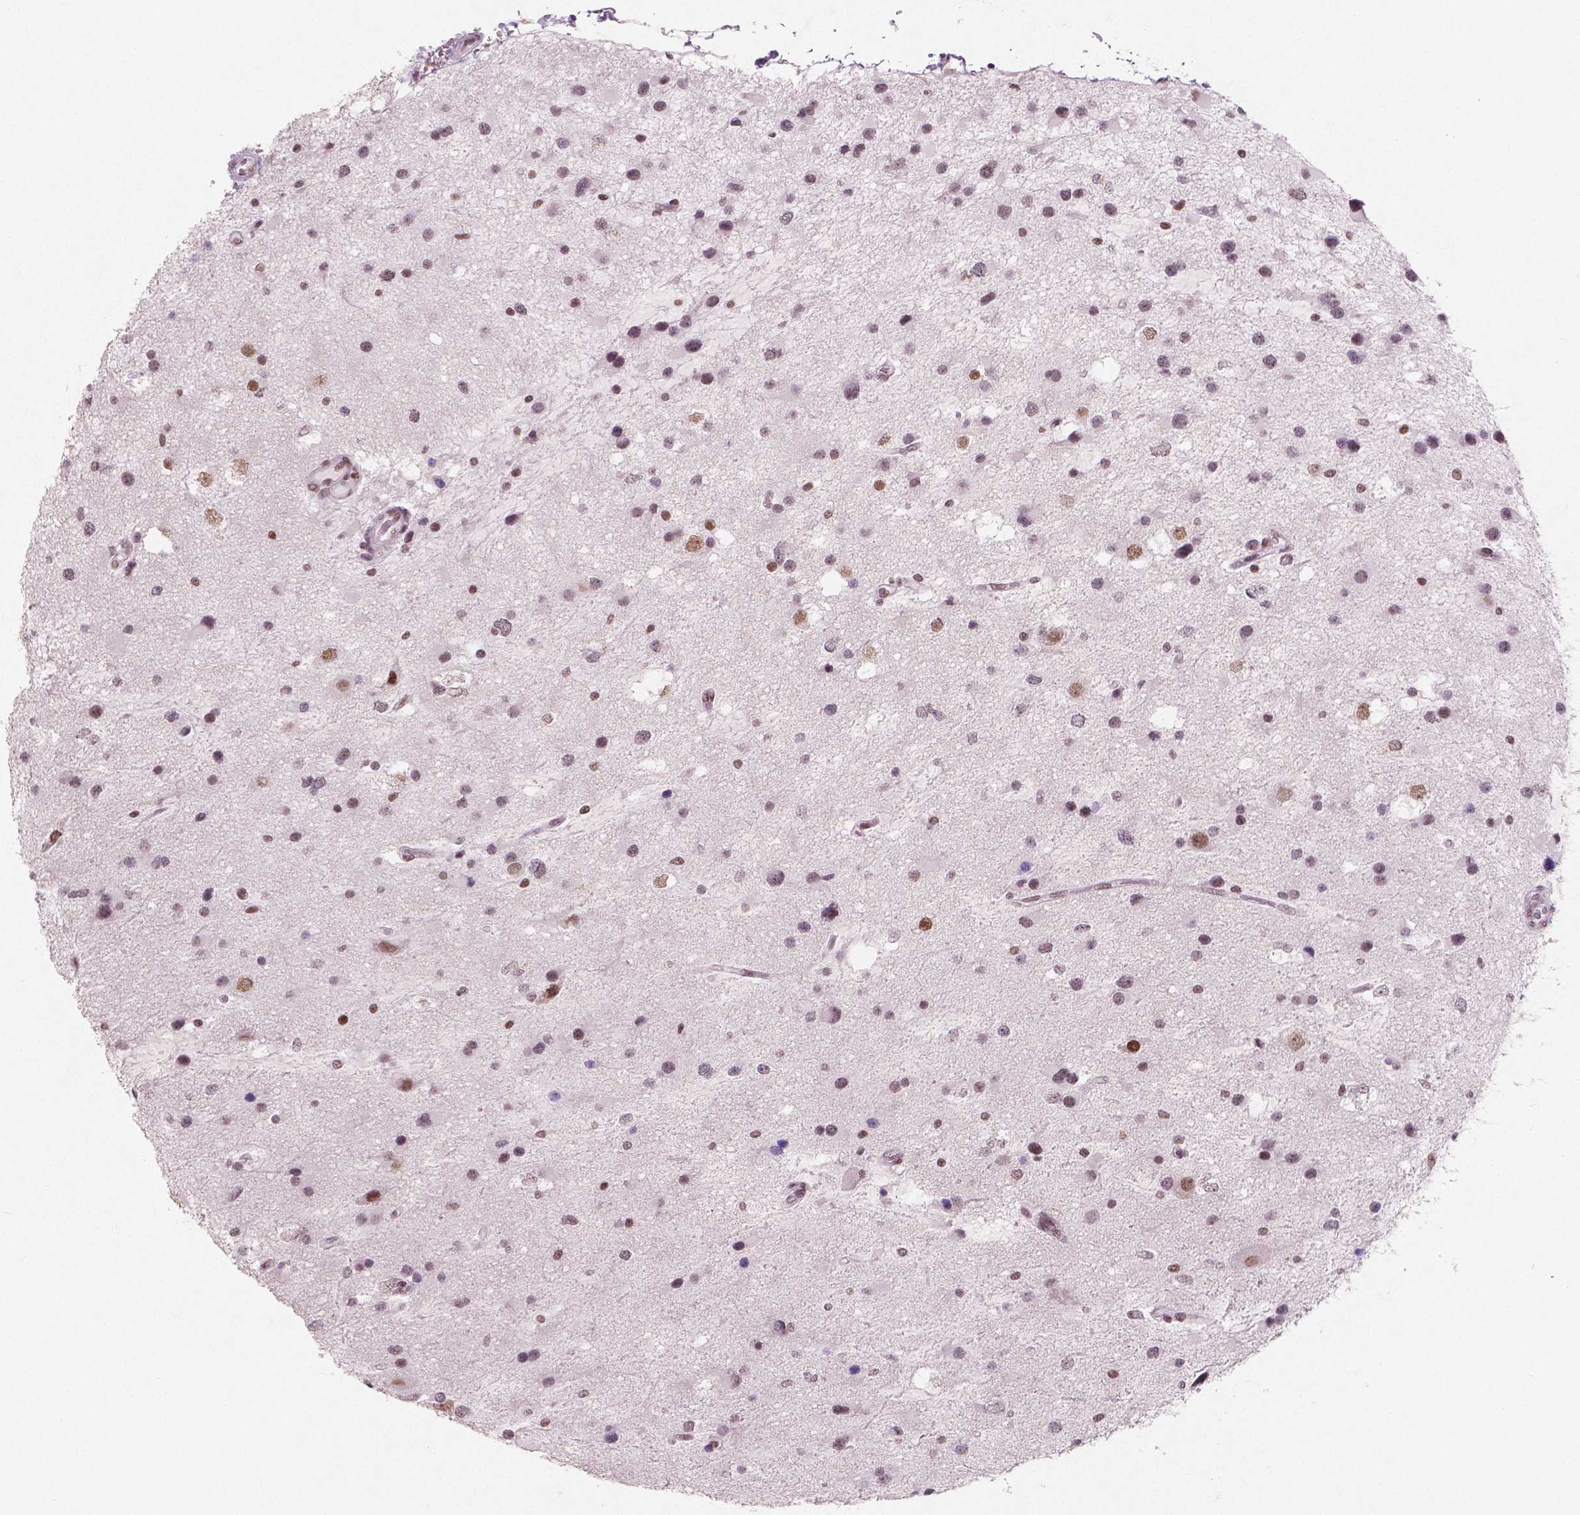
{"staining": {"intensity": "moderate", "quantity": ">75%", "location": "nuclear"}, "tissue": "glioma", "cell_type": "Tumor cells", "image_type": "cancer", "snomed": [{"axis": "morphology", "description": "Glioma, malignant, Low grade"}, {"axis": "topography", "description": "Brain"}], "caption": "Protein analysis of glioma tissue demonstrates moderate nuclear staining in about >75% of tumor cells.", "gene": "BRD4", "patient": {"sex": "female", "age": 32}}